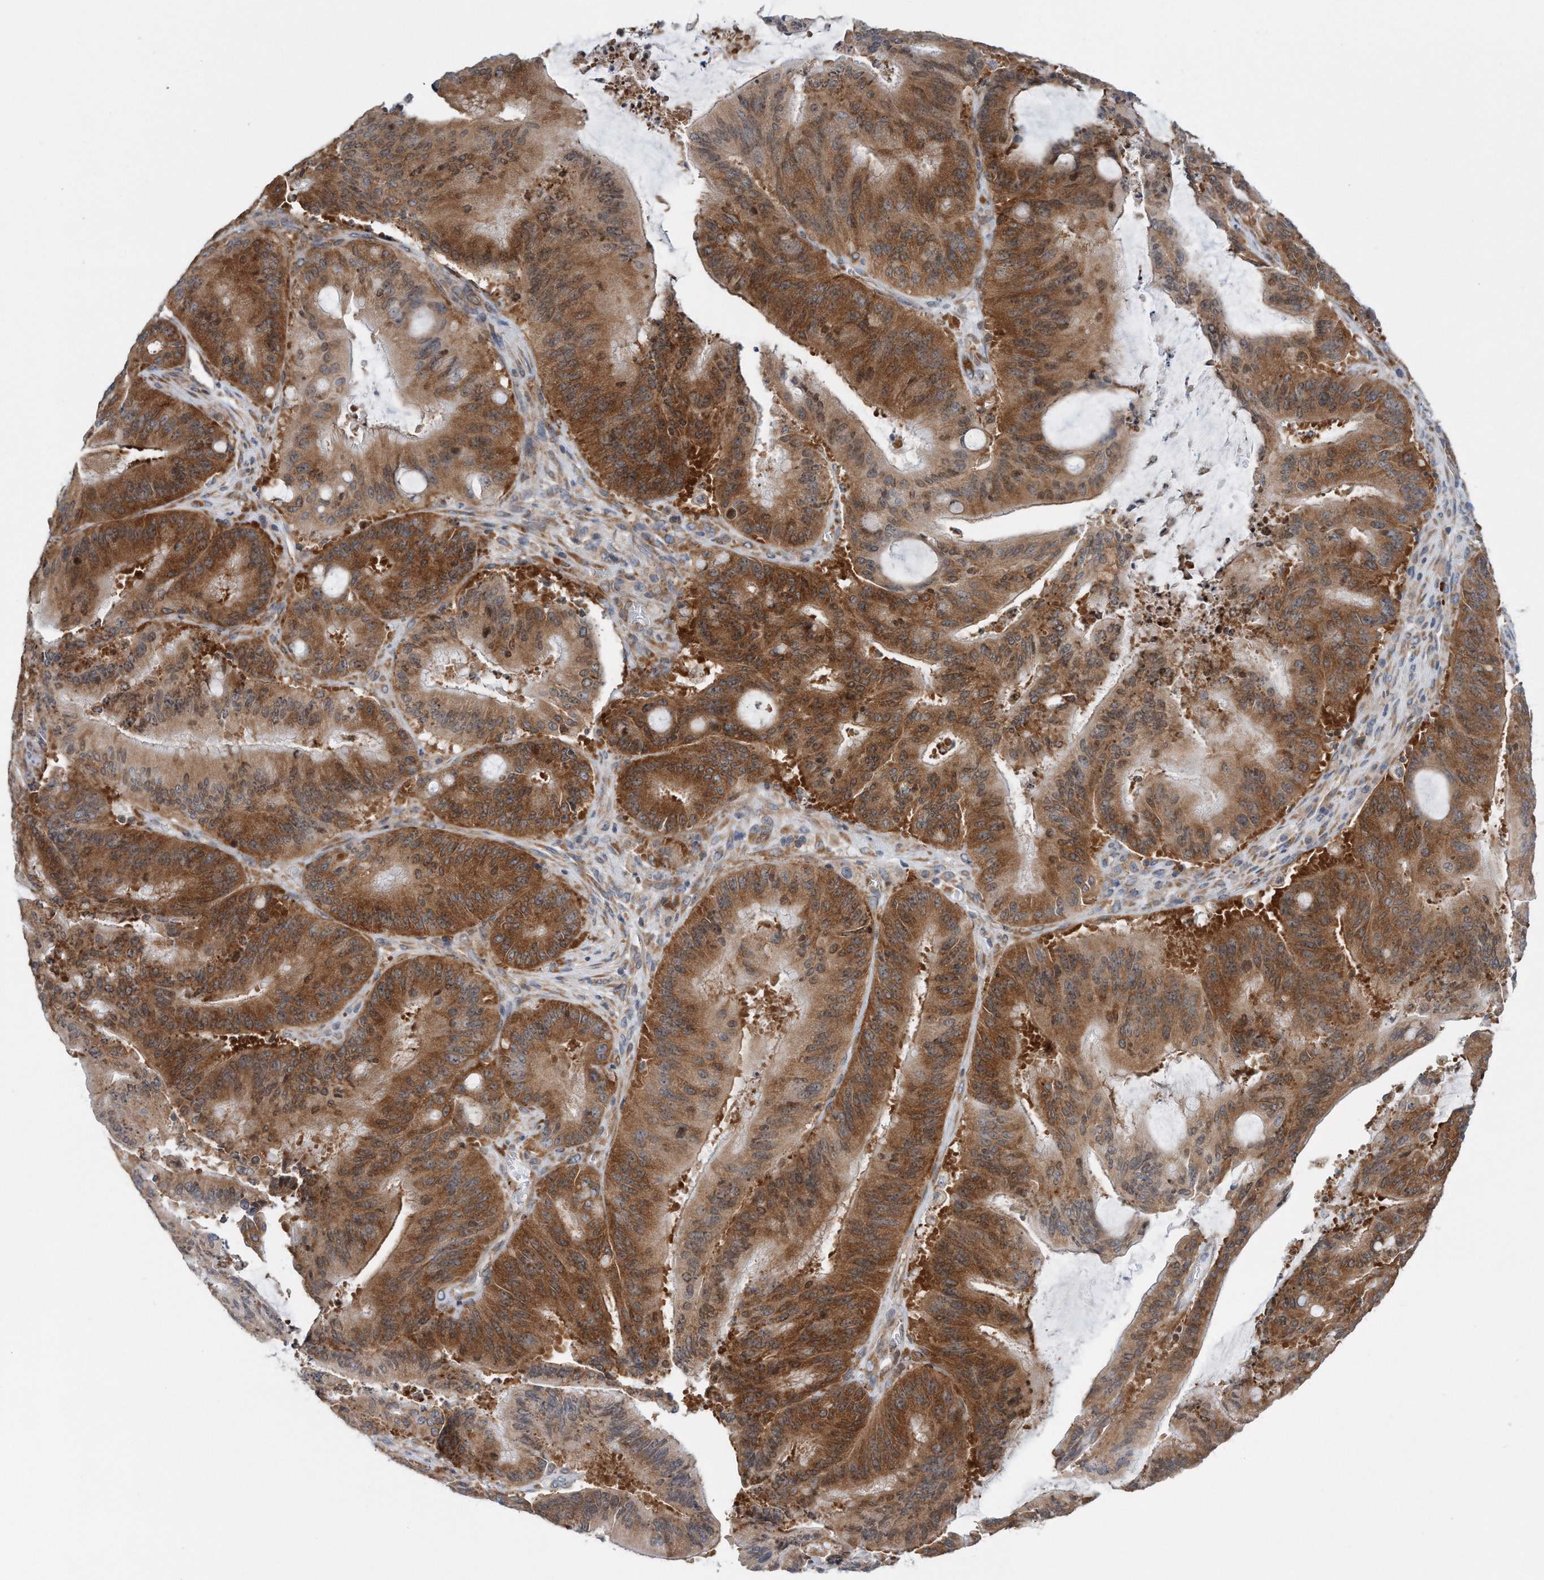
{"staining": {"intensity": "strong", "quantity": ">75%", "location": "cytoplasmic/membranous"}, "tissue": "liver cancer", "cell_type": "Tumor cells", "image_type": "cancer", "snomed": [{"axis": "morphology", "description": "Normal tissue, NOS"}, {"axis": "morphology", "description": "Cholangiocarcinoma"}, {"axis": "topography", "description": "Liver"}, {"axis": "topography", "description": "Peripheral nerve tissue"}], "caption": "High-magnification brightfield microscopy of liver cancer (cholangiocarcinoma) stained with DAB (brown) and counterstained with hematoxylin (blue). tumor cells exhibit strong cytoplasmic/membranous expression is seen in about>75% of cells.", "gene": "RPL26L1", "patient": {"sex": "female", "age": 73}}